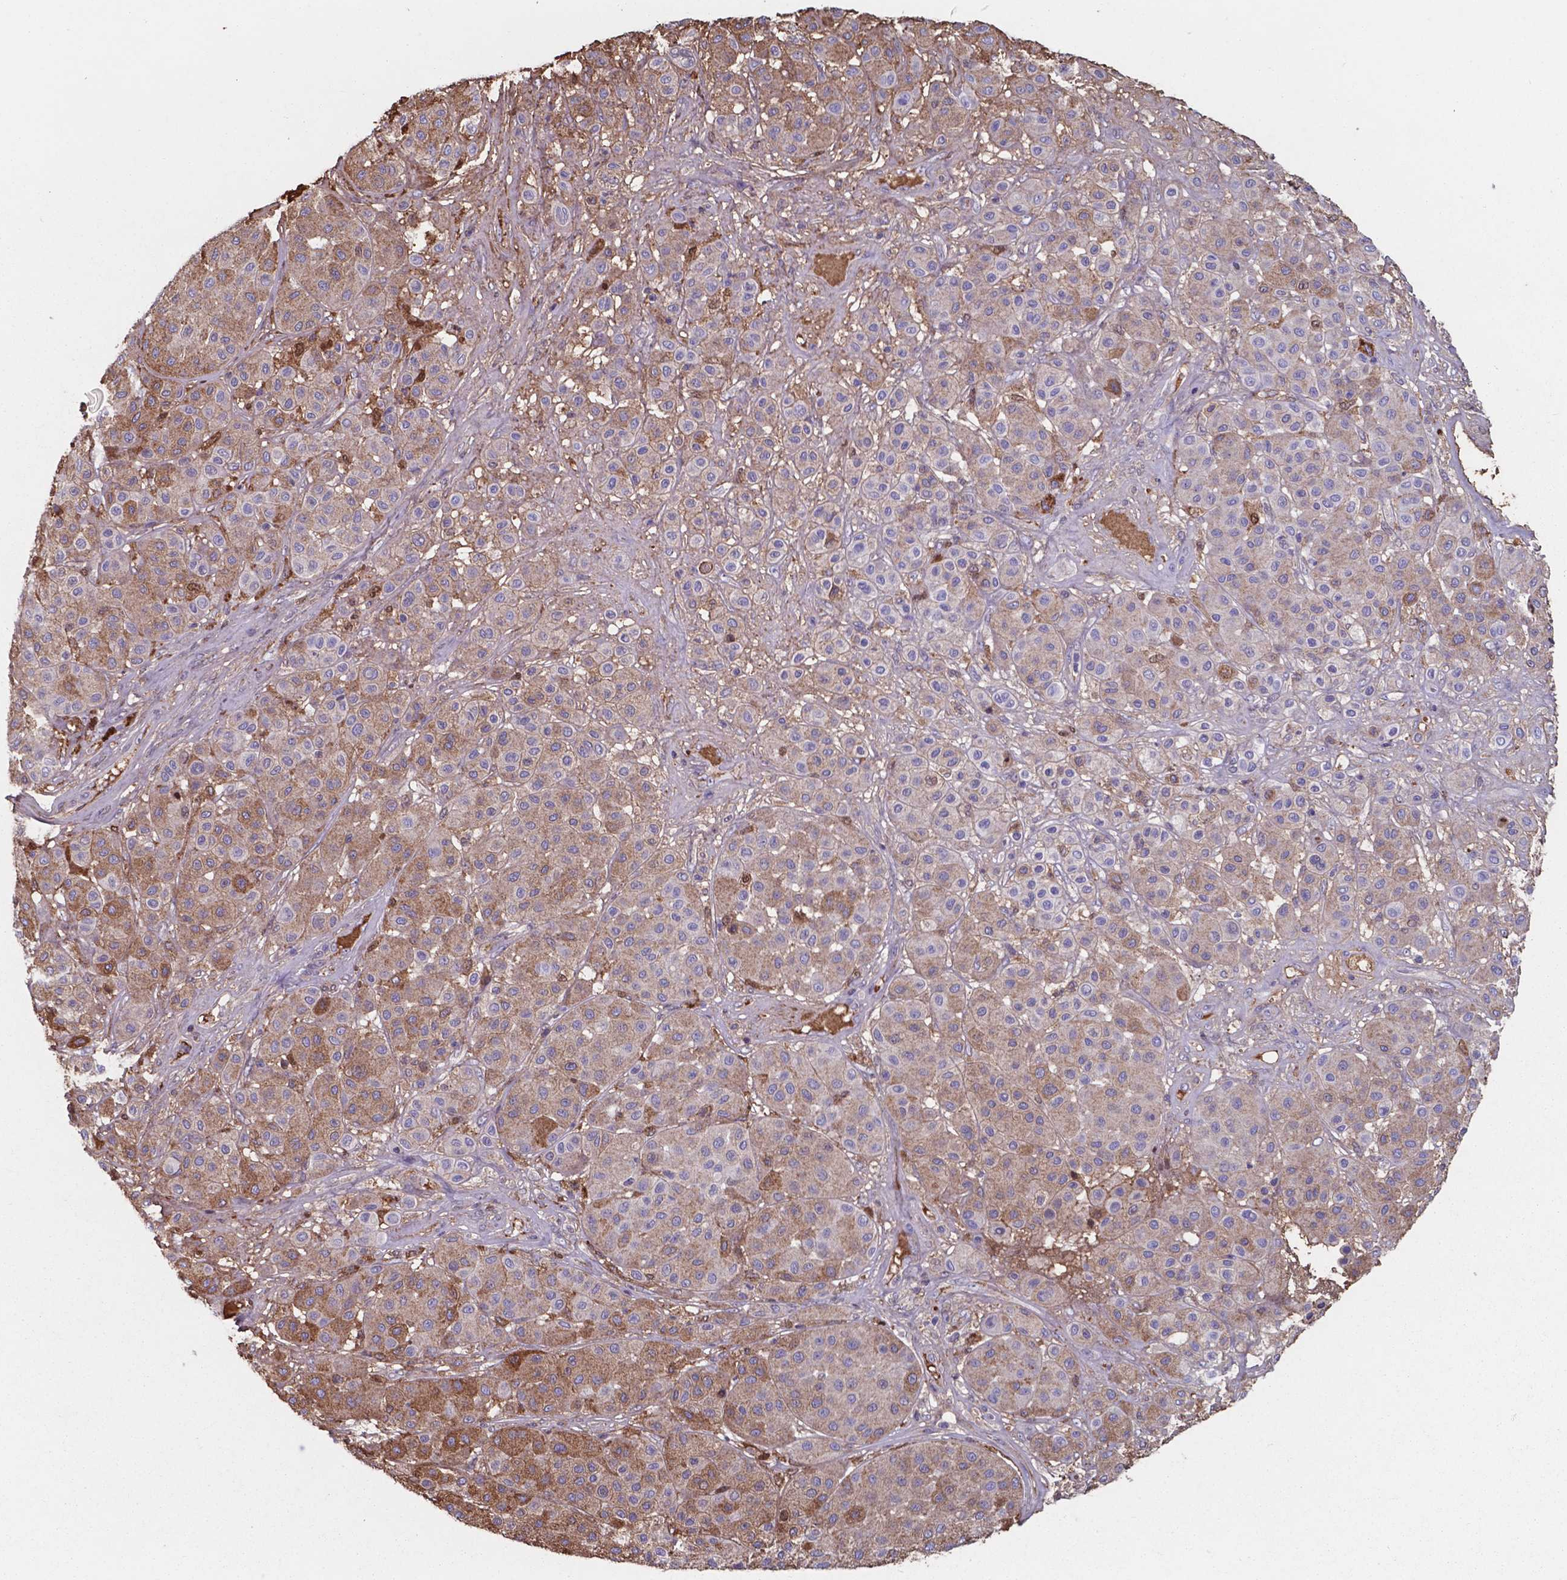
{"staining": {"intensity": "moderate", "quantity": ">75%", "location": "cytoplasmic/membranous"}, "tissue": "melanoma", "cell_type": "Tumor cells", "image_type": "cancer", "snomed": [{"axis": "morphology", "description": "Malignant melanoma, Metastatic site"}, {"axis": "topography", "description": "Smooth muscle"}], "caption": "Immunohistochemical staining of melanoma shows medium levels of moderate cytoplasmic/membranous staining in about >75% of tumor cells. (IHC, brightfield microscopy, high magnification).", "gene": "SERPINA1", "patient": {"sex": "male", "age": 41}}